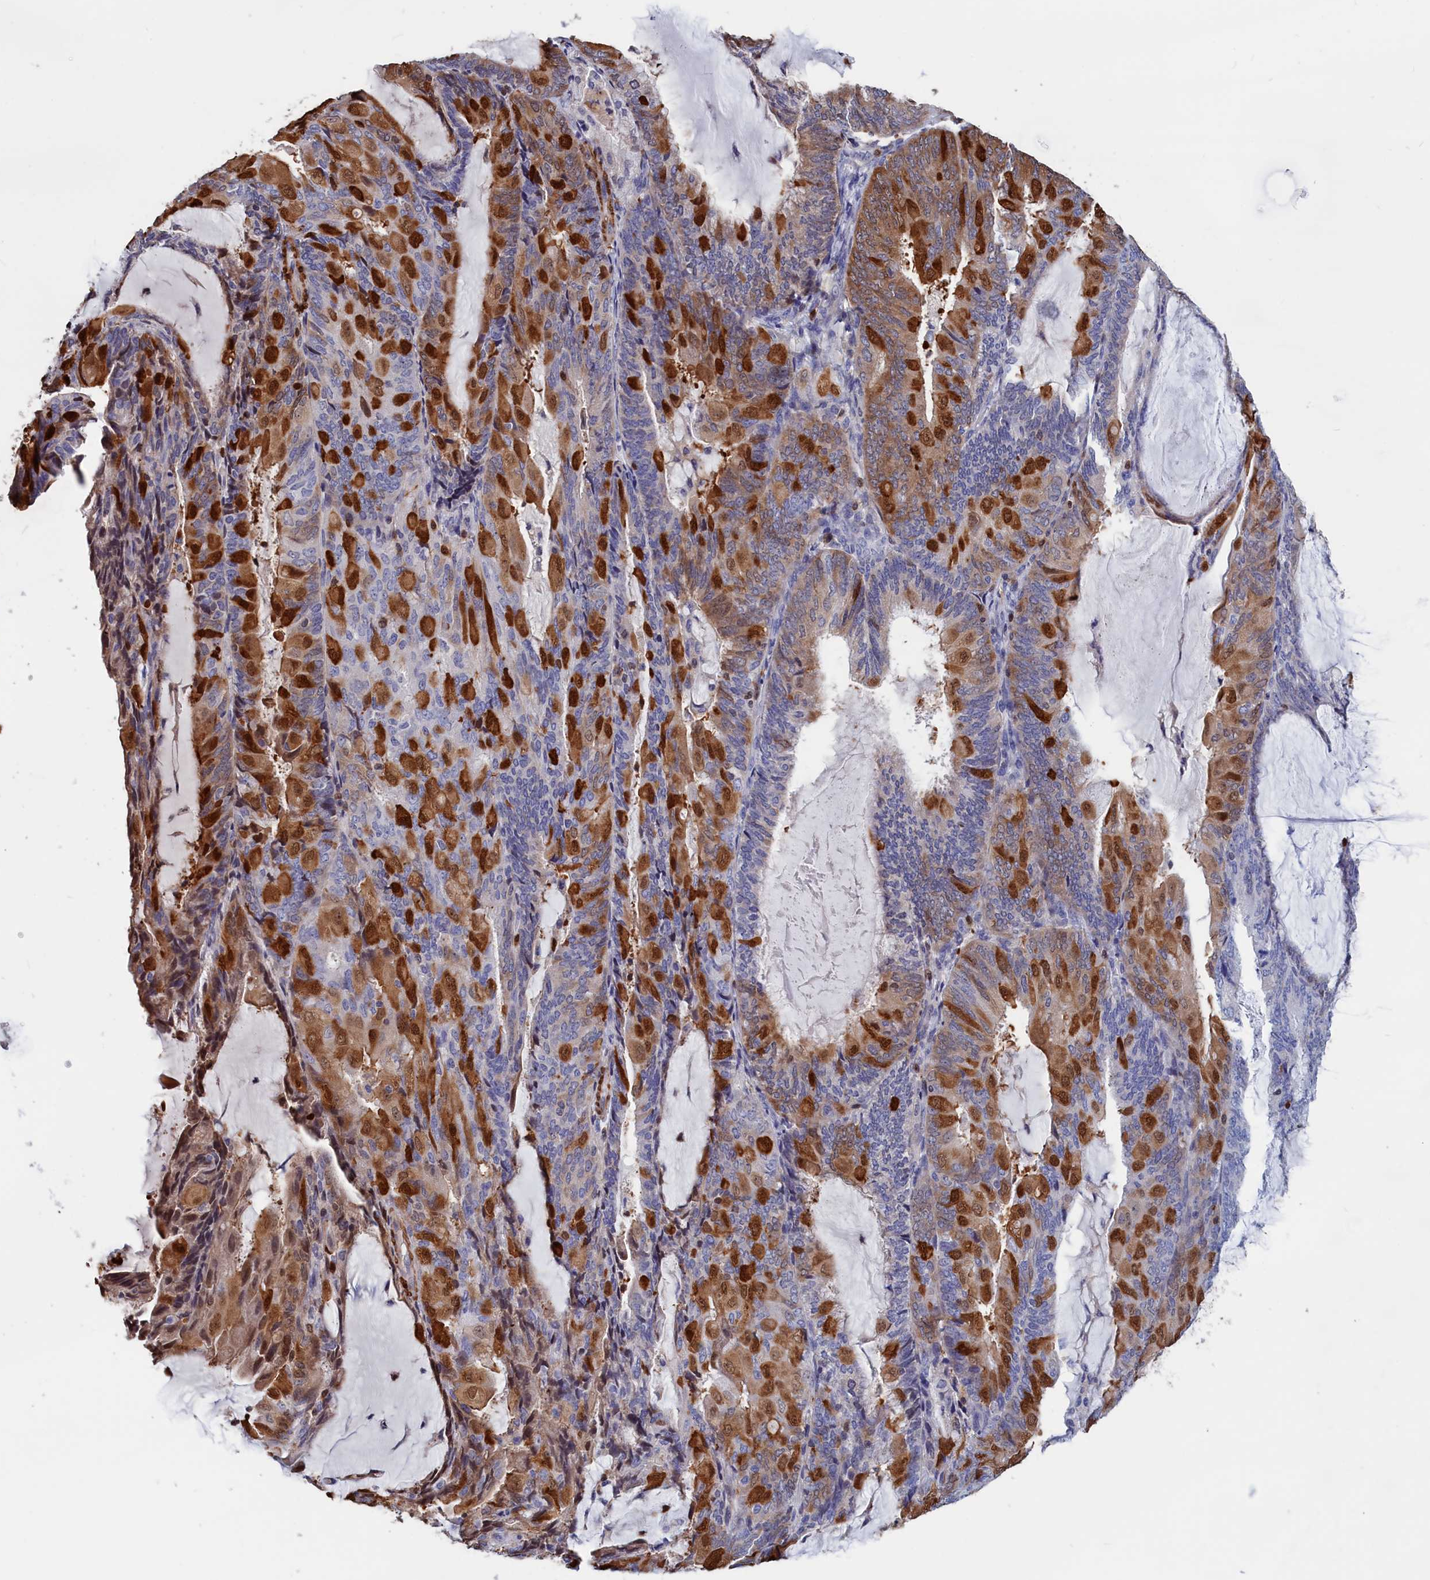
{"staining": {"intensity": "moderate", "quantity": "25%-75%", "location": "cytoplasmic/membranous,nuclear"}, "tissue": "endometrial cancer", "cell_type": "Tumor cells", "image_type": "cancer", "snomed": [{"axis": "morphology", "description": "Adenocarcinoma, NOS"}, {"axis": "topography", "description": "Endometrium"}], "caption": "Human endometrial cancer stained with a protein marker demonstrates moderate staining in tumor cells.", "gene": "CRIP1", "patient": {"sex": "female", "age": 81}}